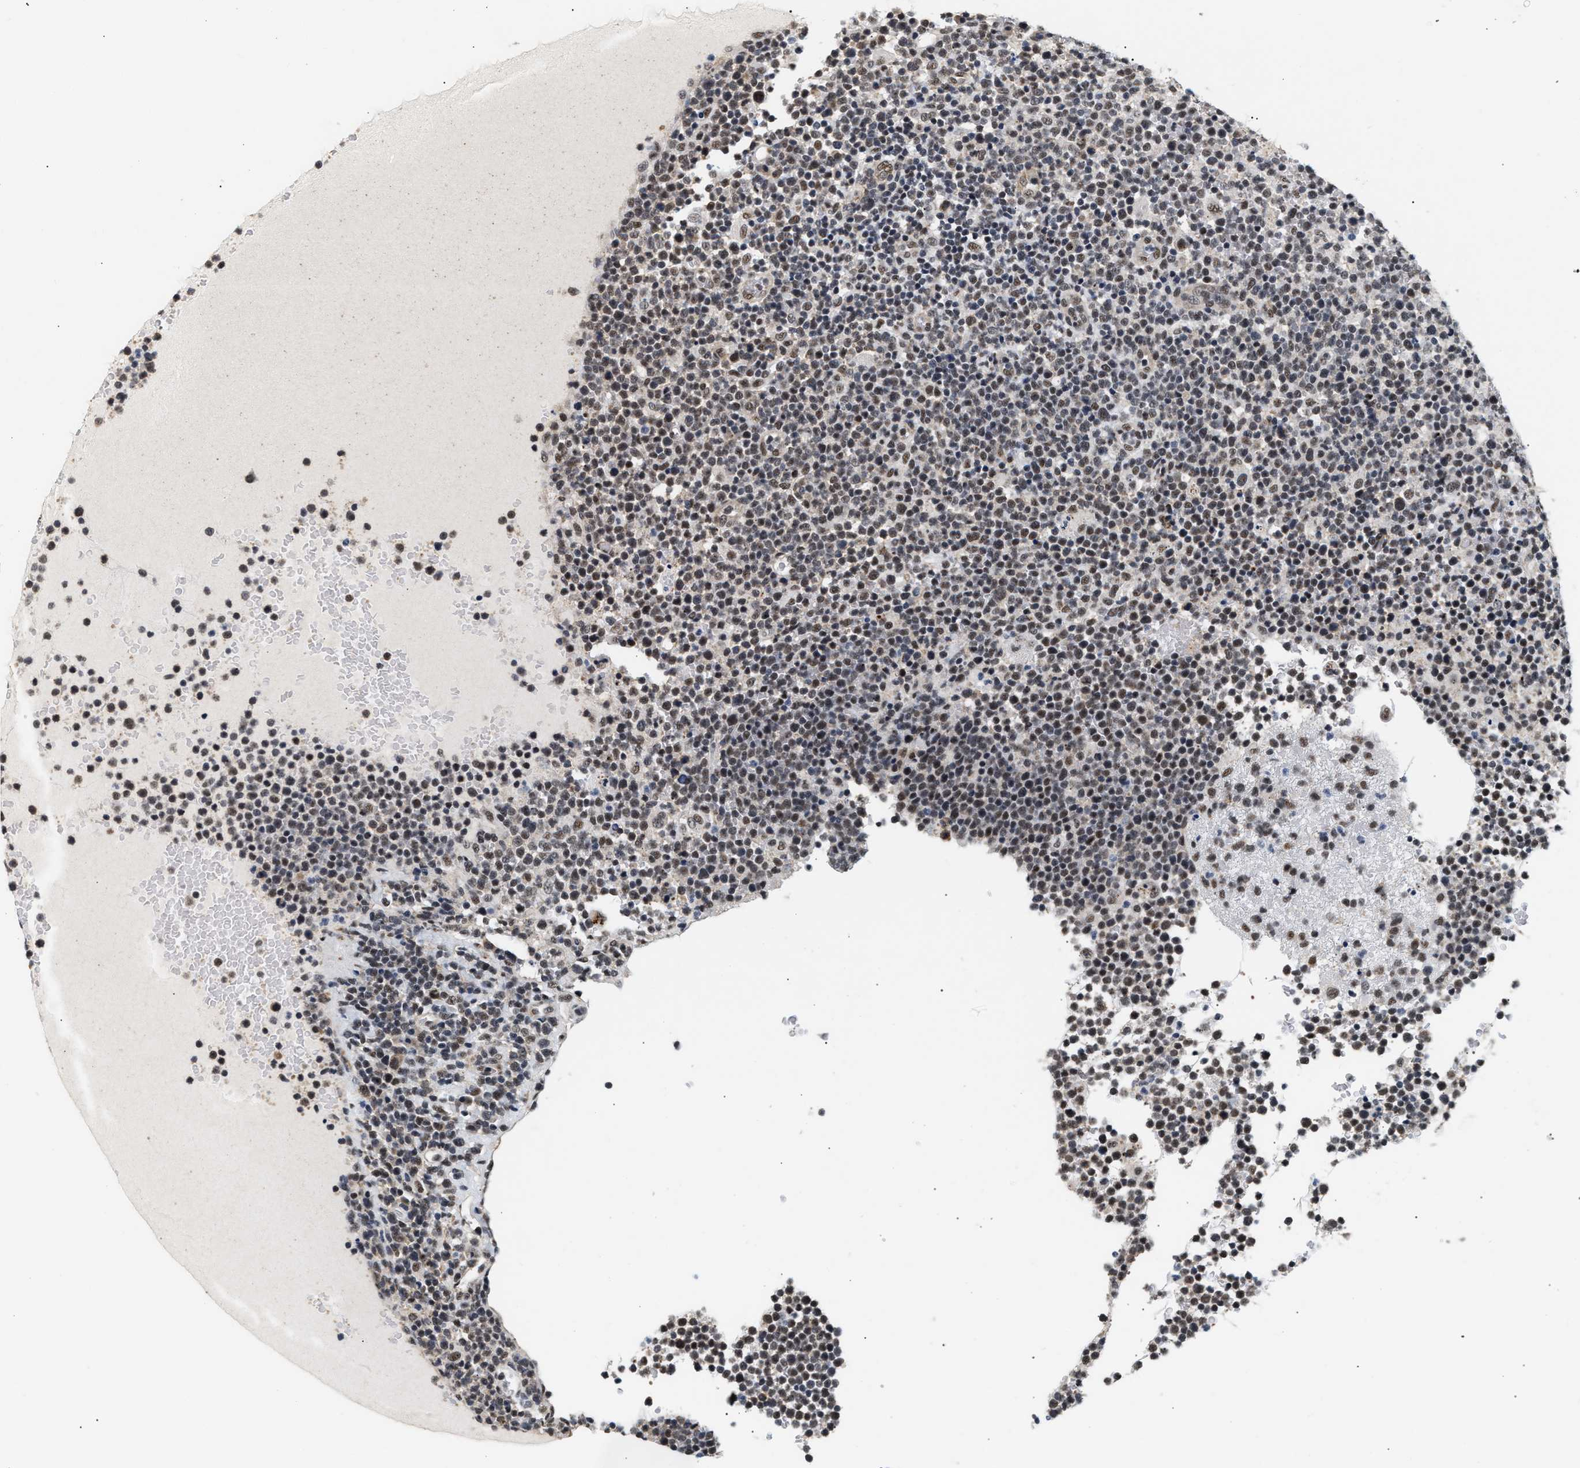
{"staining": {"intensity": "weak", "quantity": ">75%", "location": "nuclear"}, "tissue": "lymphoma", "cell_type": "Tumor cells", "image_type": "cancer", "snomed": [{"axis": "morphology", "description": "Malignant lymphoma, non-Hodgkin's type, High grade"}, {"axis": "topography", "description": "Lymph node"}], "caption": "A high-resolution micrograph shows IHC staining of malignant lymphoma, non-Hodgkin's type (high-grade), which displays weak nuclear positivity in about >75% of tumor cells.", "gene": "THOC1", "patient": {"sex": "male", "age": 61}}